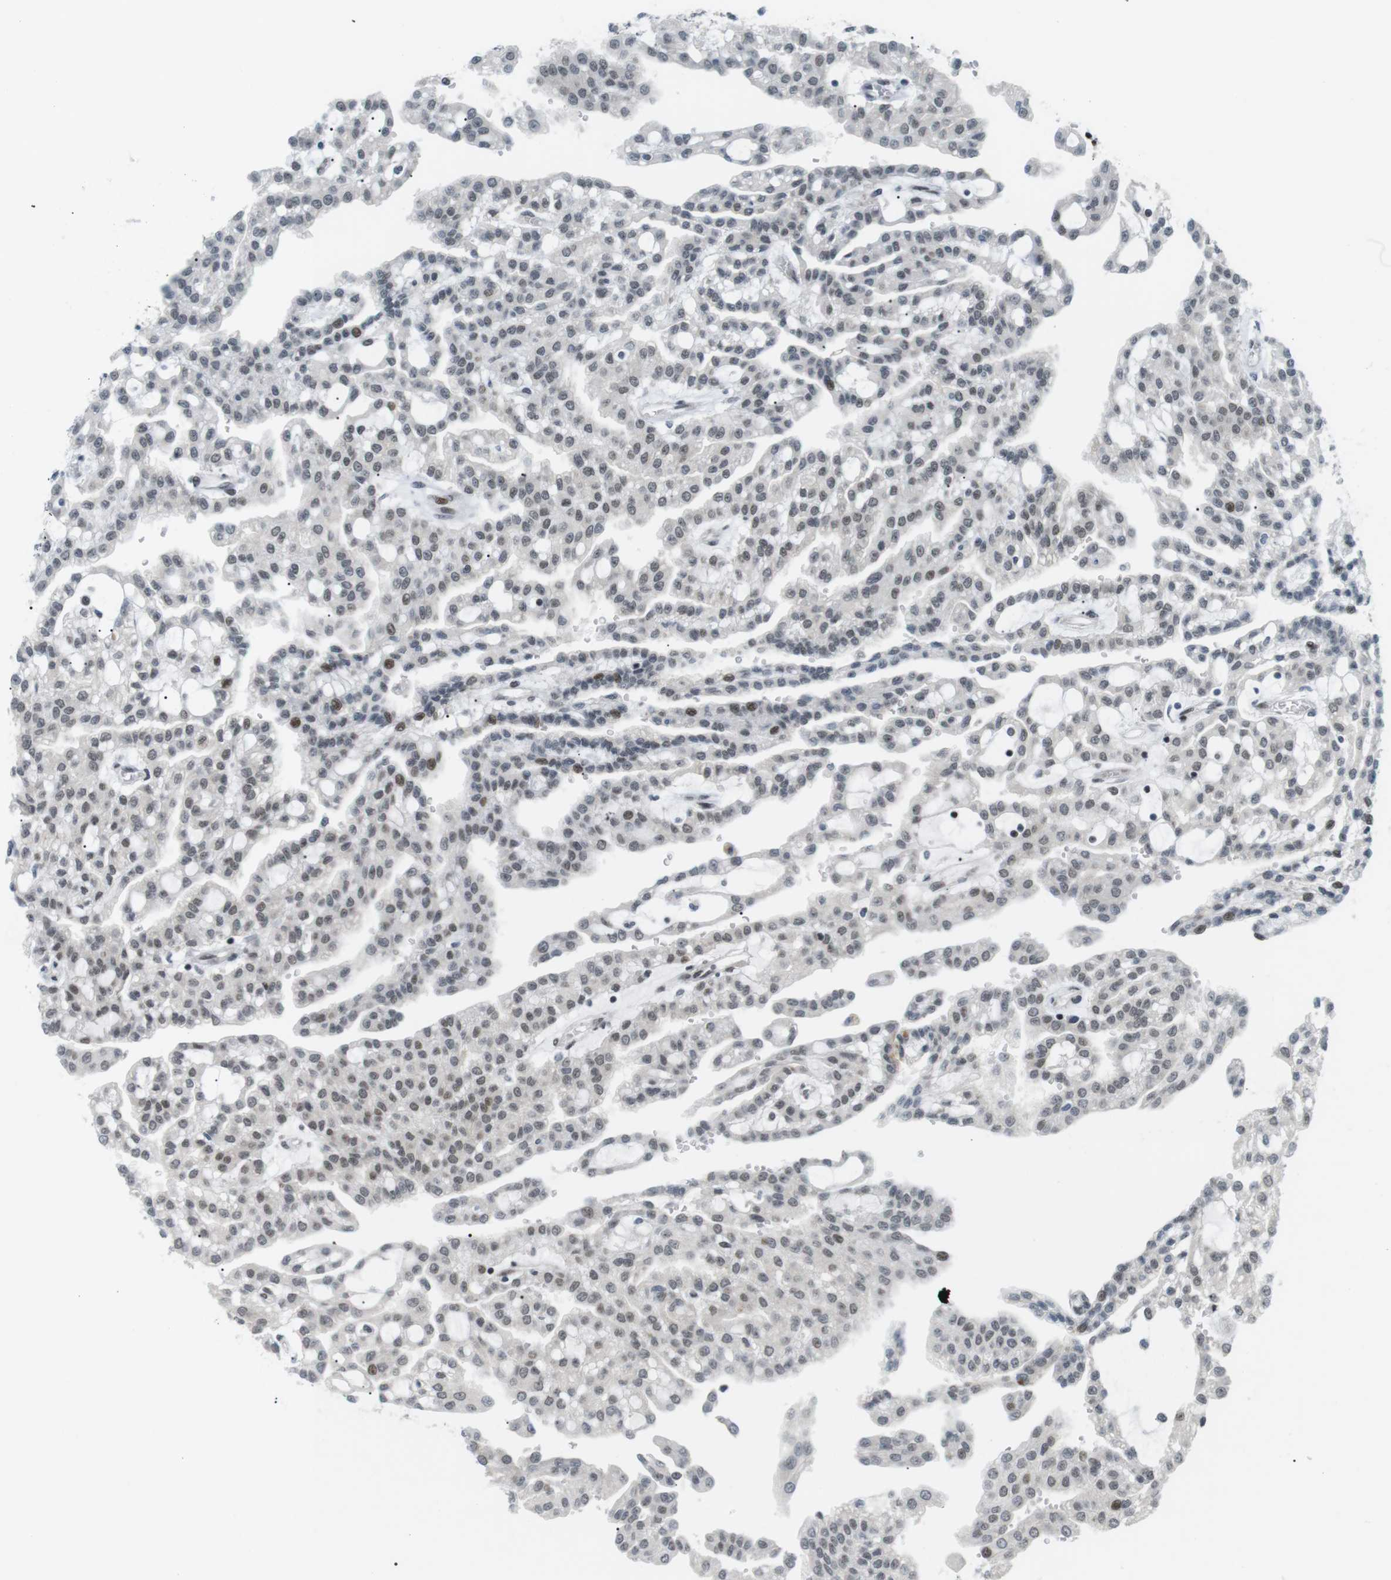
{"staining": {"intensity": "moderate", "quantity": "<25%", "location": "nuclear"}, "tissue": "renal cancer", "cell_type": "Tumor cells", "image_type": "cancer", "snomed": [{"axis": "morphology", "description": "Adenocarcinoma, NOS"}, {"axis": "topography", "description": "Kidney"}], "caption": "Tumor cells demonstrate moderate nuclear staining in about <25% of cells in renal cancer. The staining is performed using DAB (3,3'-diaminobenzidine) brown chromogen to label protein expression. The nuclei are counter-stained blue using hematoxylin.", "gene": "CDC27", "patient": {"sex": "male", "age": 63}}